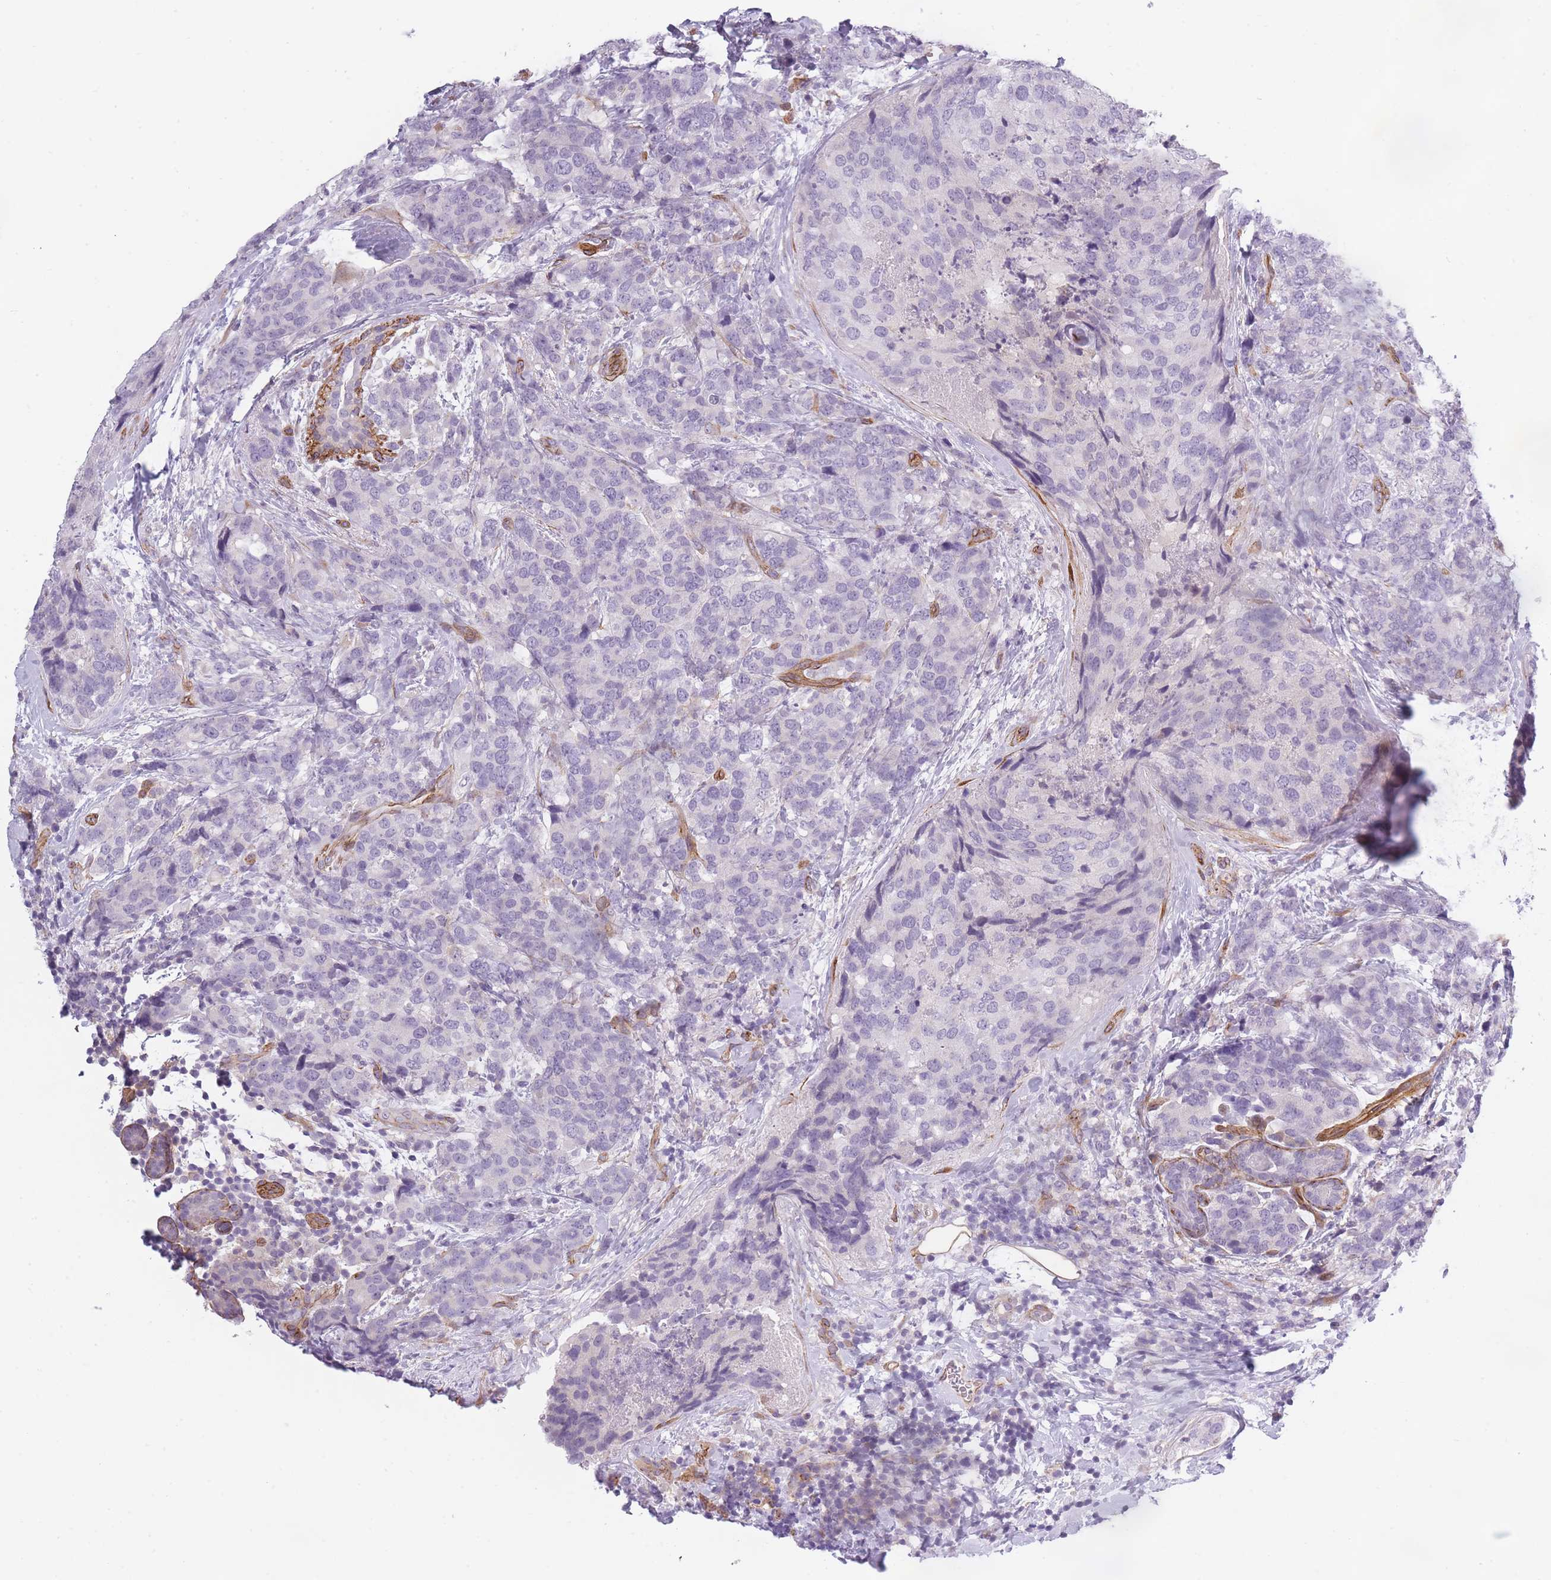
{"staining": {"intensity": "negative", "quantity": "none", "location": "none"}, "tissue": "breast cancer", "cell_type": "Tumor cells", "image_type": "cancer", "snomed": [{"axis": "morphology", "description": "Lobular carcinoma"}, {"axis": "topography", "description": "Breast"}], "caption": "The immunohistochemistry image has no significant expression in tumor cells of breast cancer (lobular carcinoma) tissue.", "gene": "OR6B3", "patient": {"sex": "female", "age": 59}}